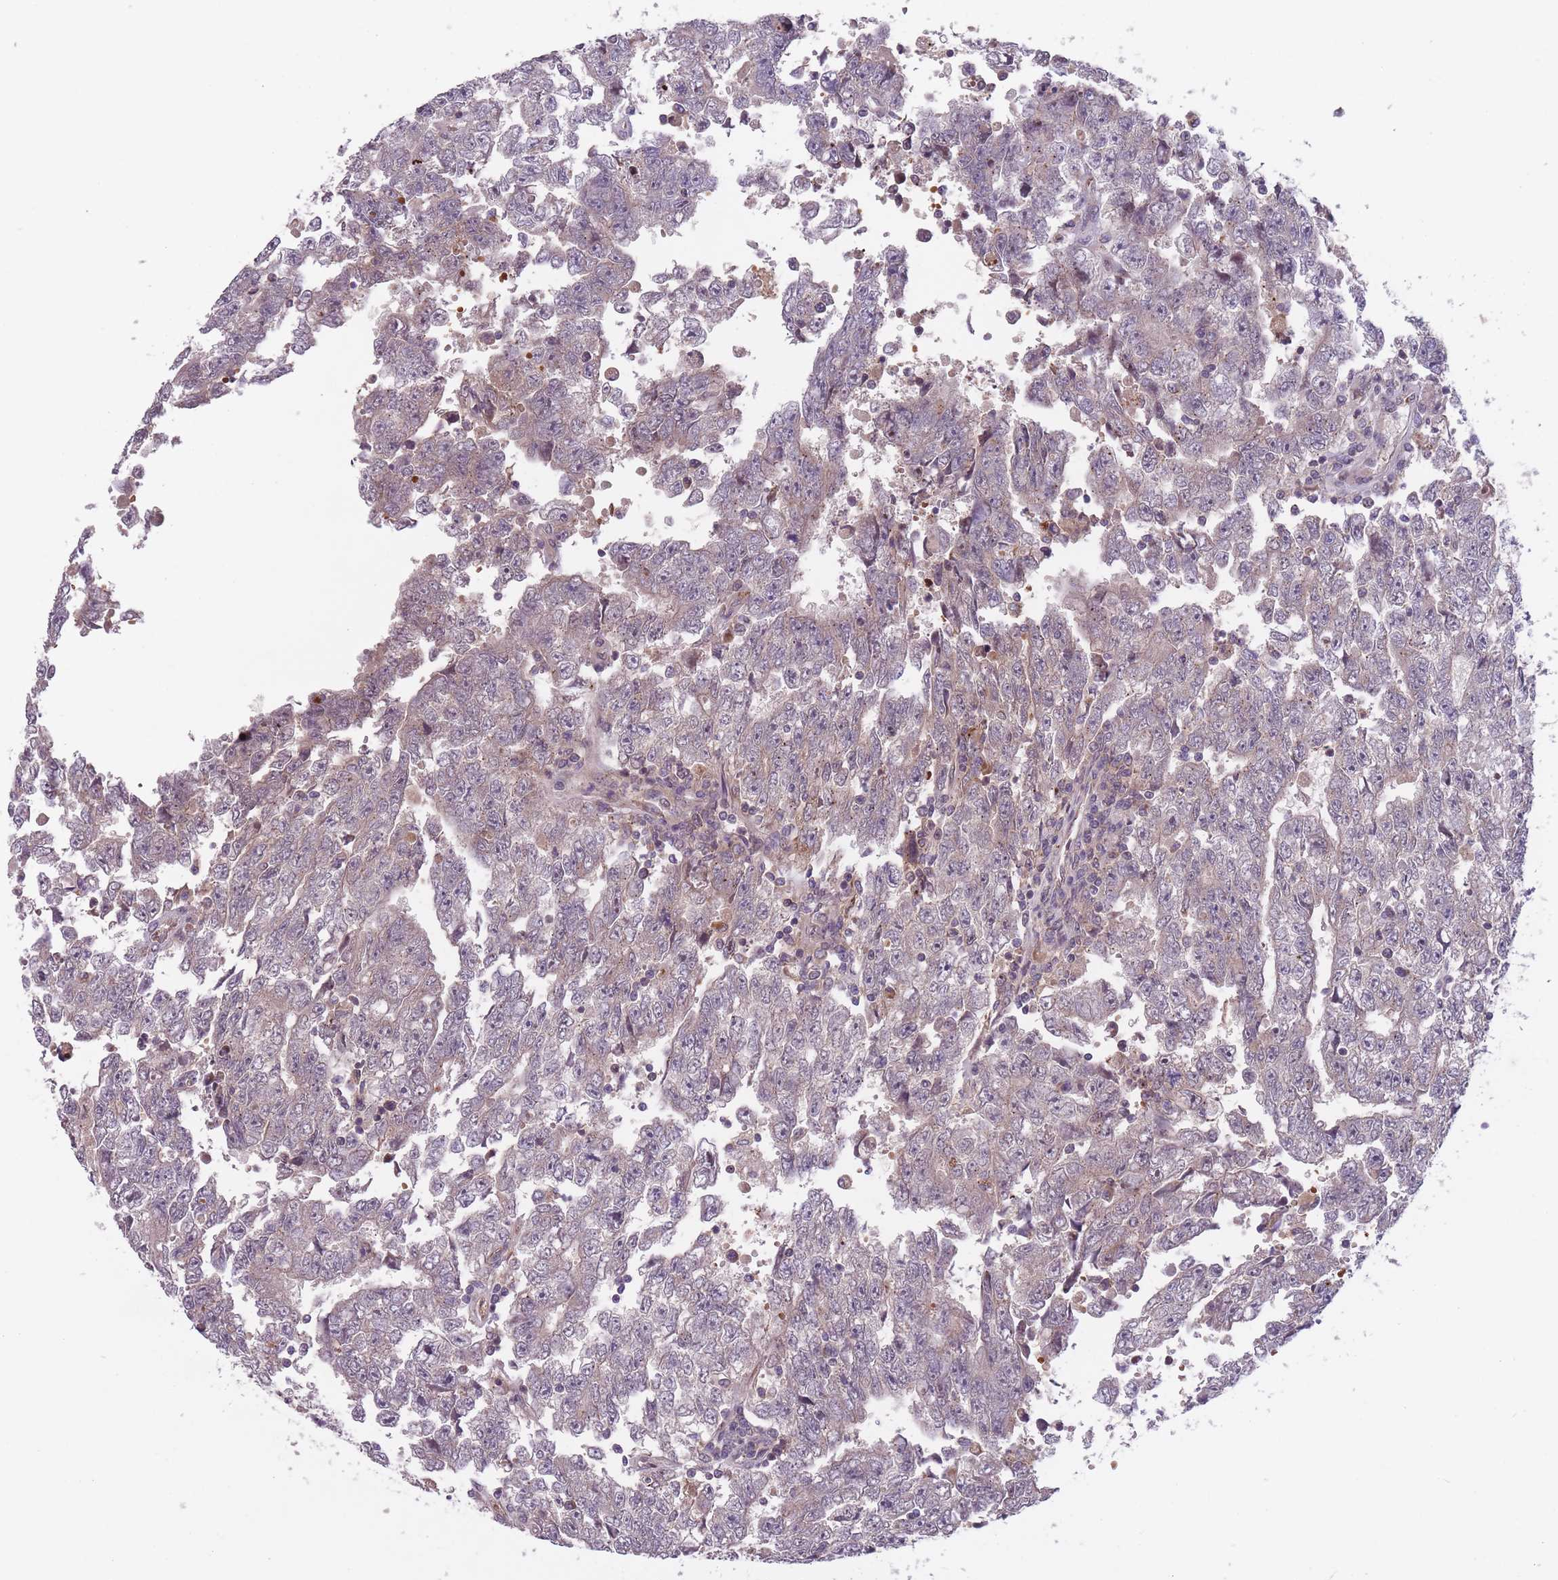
{"staining": {"intensity": "weak", "quantity": "<25%", "location": "cytoplasmic/membranous"}, "tissue": "testis cancer", "cell_type": "Tumor cells", "image_type": "cancer", "snomed": [{"axis": "morphology", "description": "Carcinoma, Embryonal, NOS"}, {"axis": "topography", "description": "Testis"}], "caption": "Immunohistochemical staining of human testis cancer shows no significant staining in tumor cells.", "gene": "SECTM1", "patient": {"sex": "male", "age": 25}}